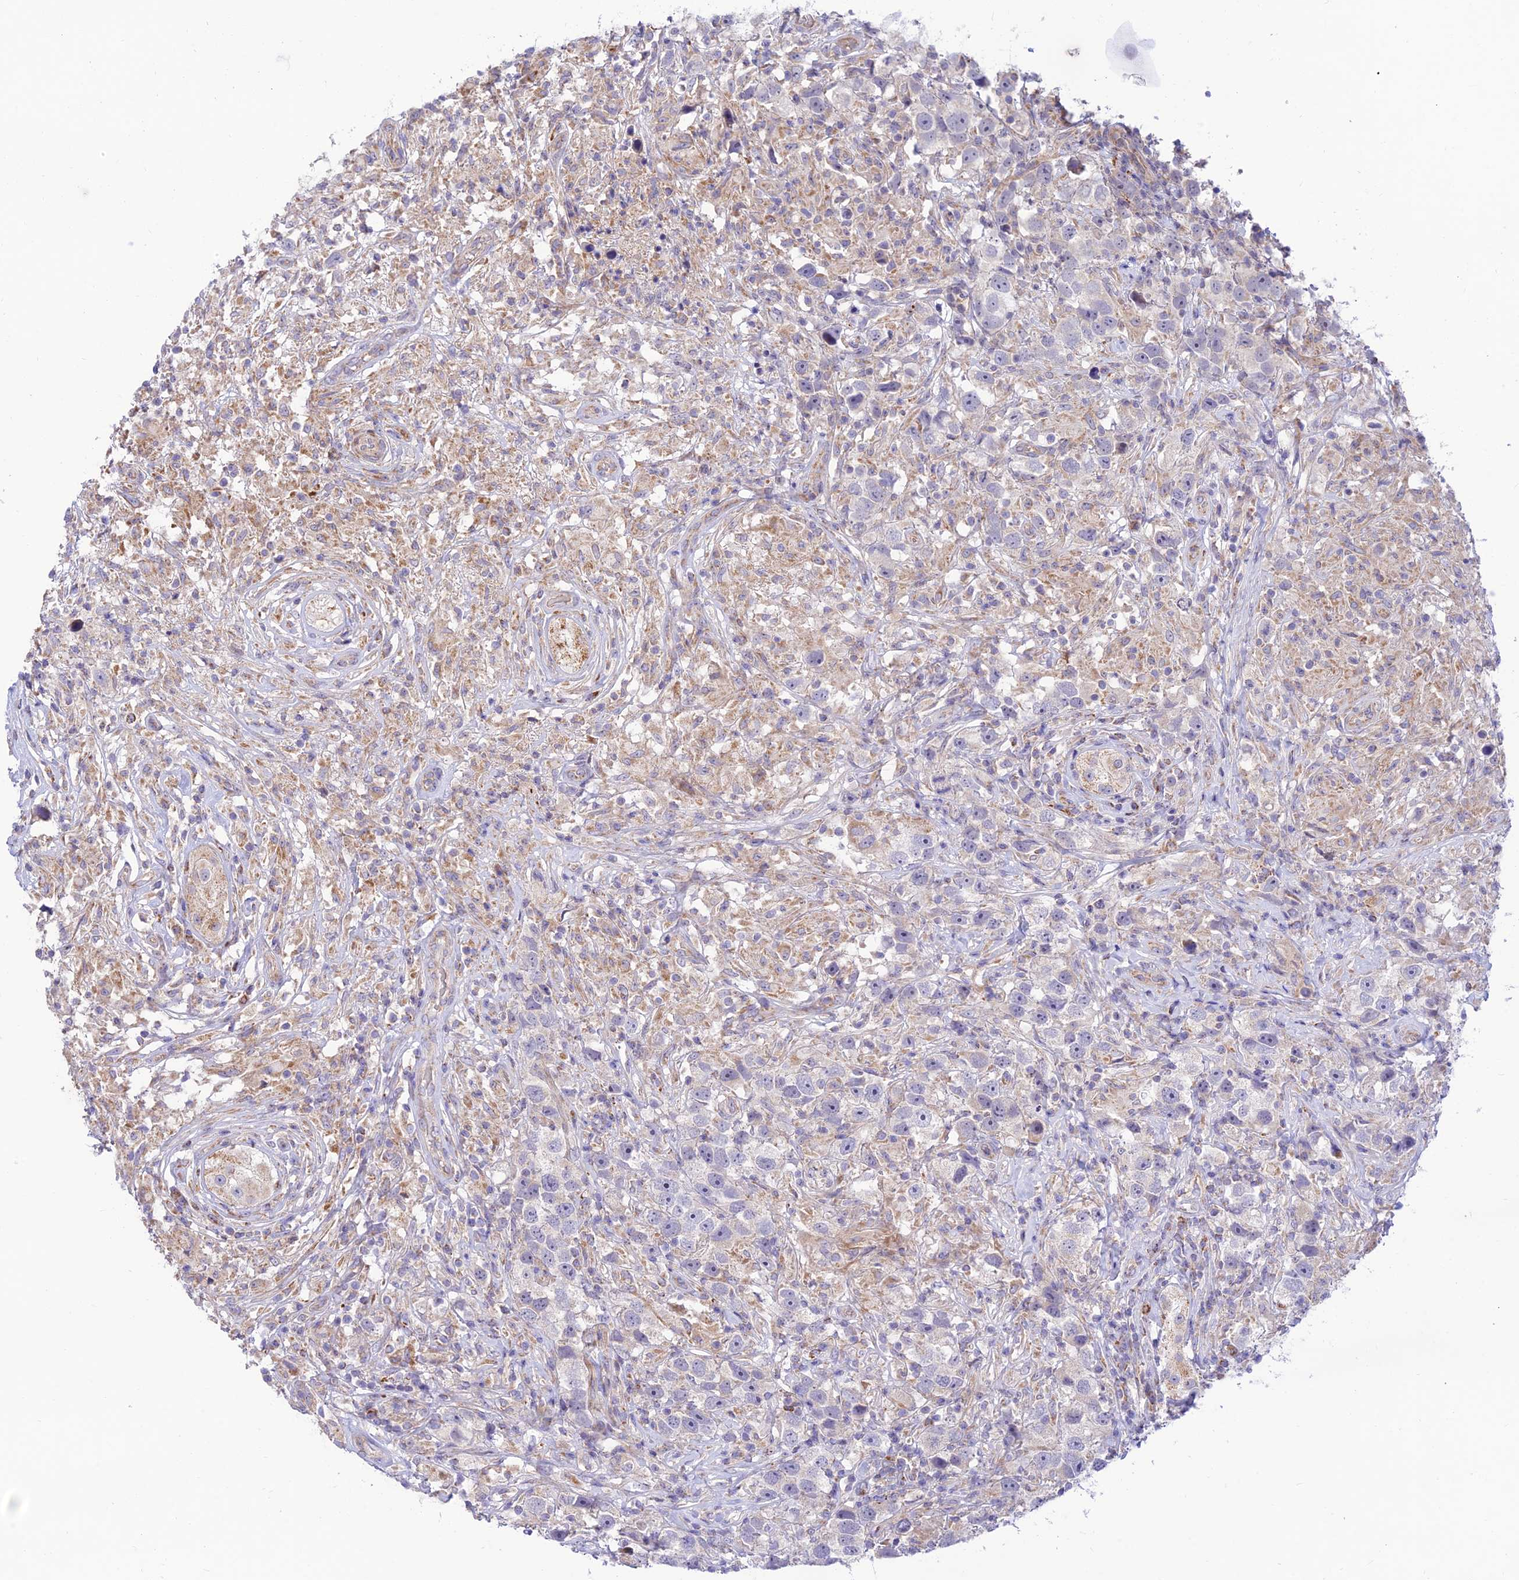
{"staining": {"intensity": "negative", "quantity": "none", "location": "none"}, "tissue": "testis cancer", "cell_type": "Tumor cells", "image_type": "cancer", "snomed": [{"axis": "morphology", "description": "Seminoma, NOS"}, {"axis": "topography", "description": "Testis"}], "caption": "Seminoma (testis) was stained to show a protein in brown. There is no significant positivity in tumor cells.", "gene": "FAM186B", "patient": {"sex": "male", "age": 49}}